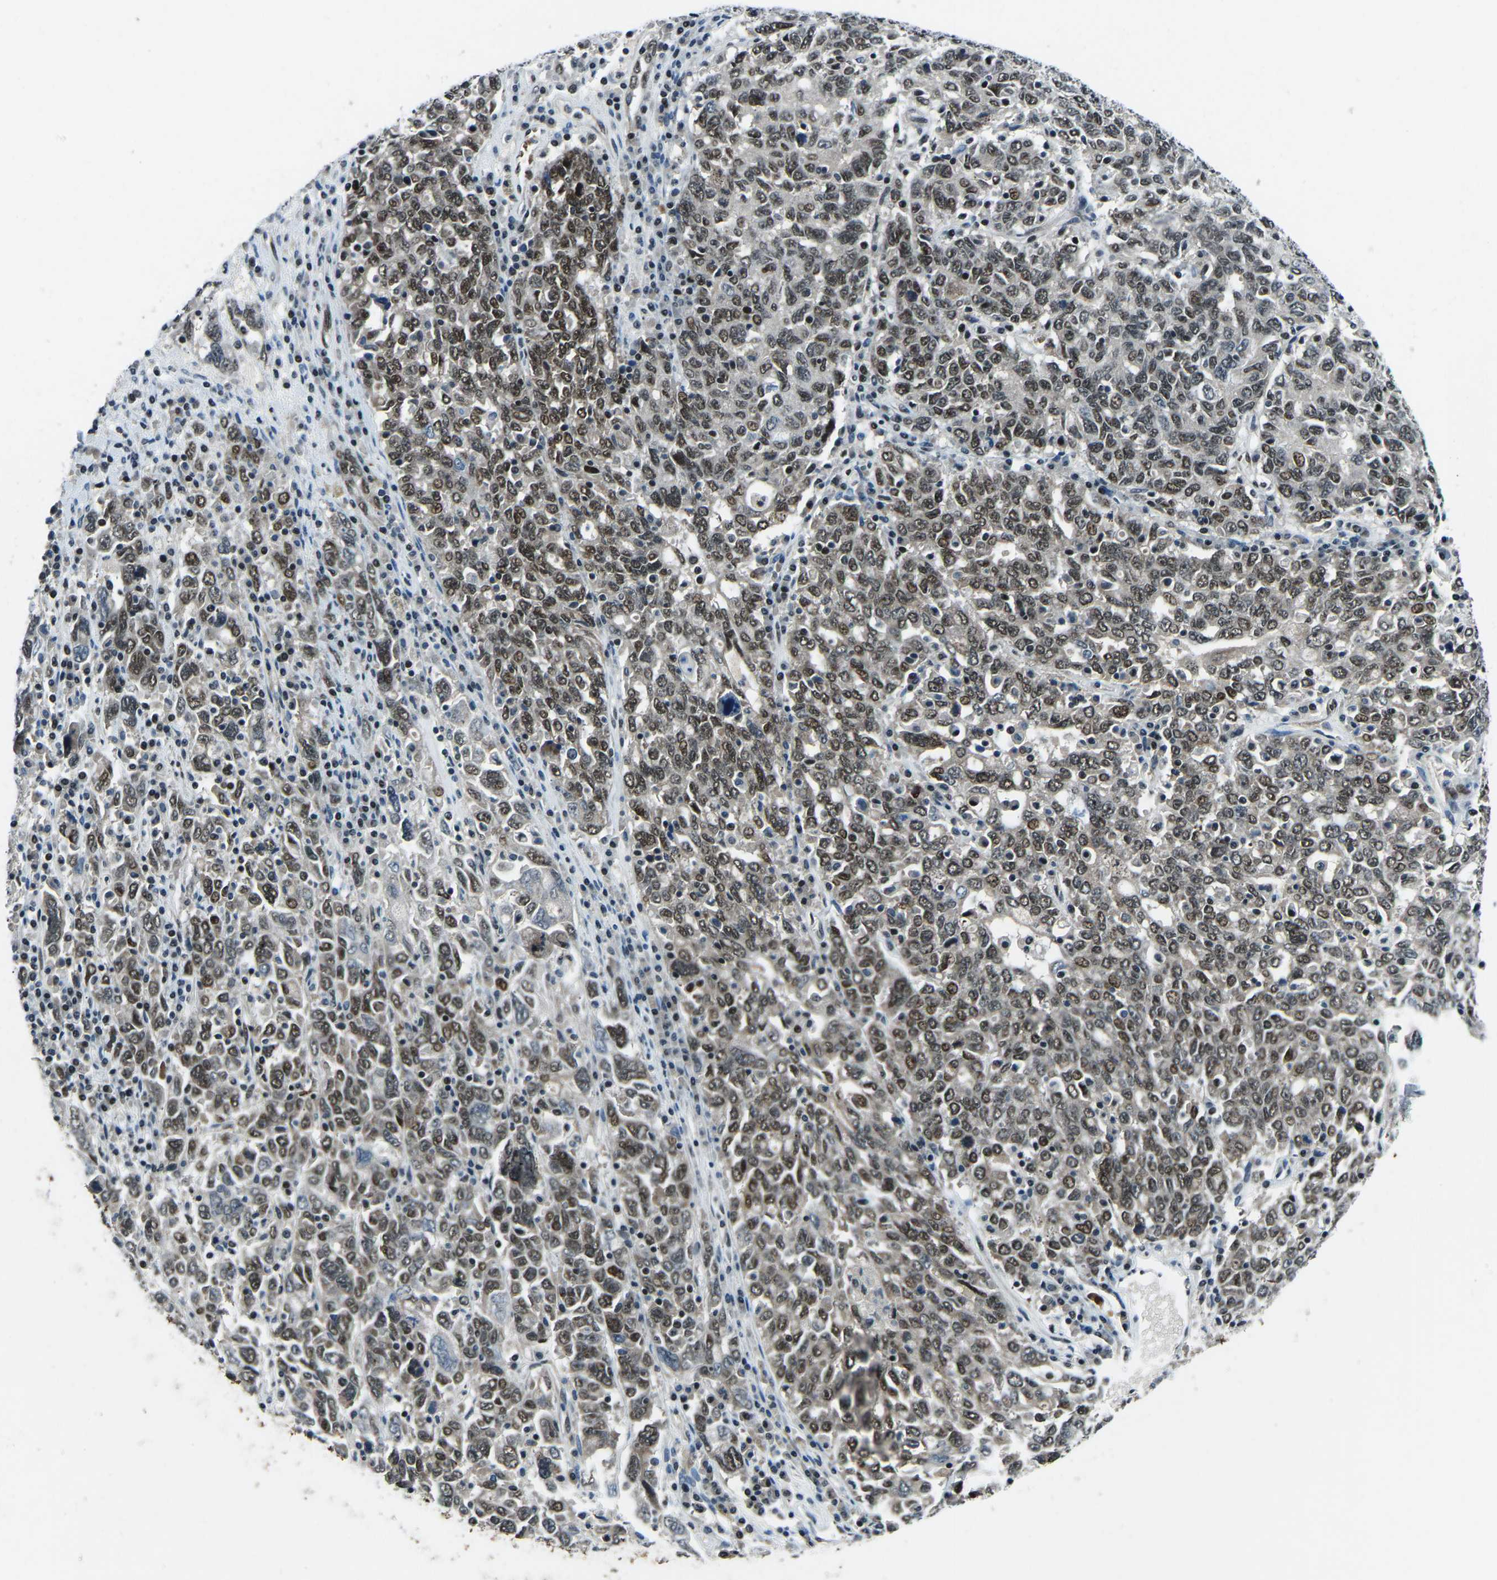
{"staining": {"intensity": "moderate", "quantity": ">75%", "location": "nuclear"}, "tissue": "ovarian cancer", "cell_type": "Tumor cells", "image_type": "cancer", "snomed": [{"axis": "morphology", "description": "Carcinoma, endometroid"}, {"axis": "topography", "description": "Ovary"}], "caption": "Protein analysis of endometroid carcinoma (ovarian) tissue exhibits moderate nuclear staining in approximately >75% of tumor cells.", "gene": "PRCC", "patient": {"sex": "female", "age": 62}}